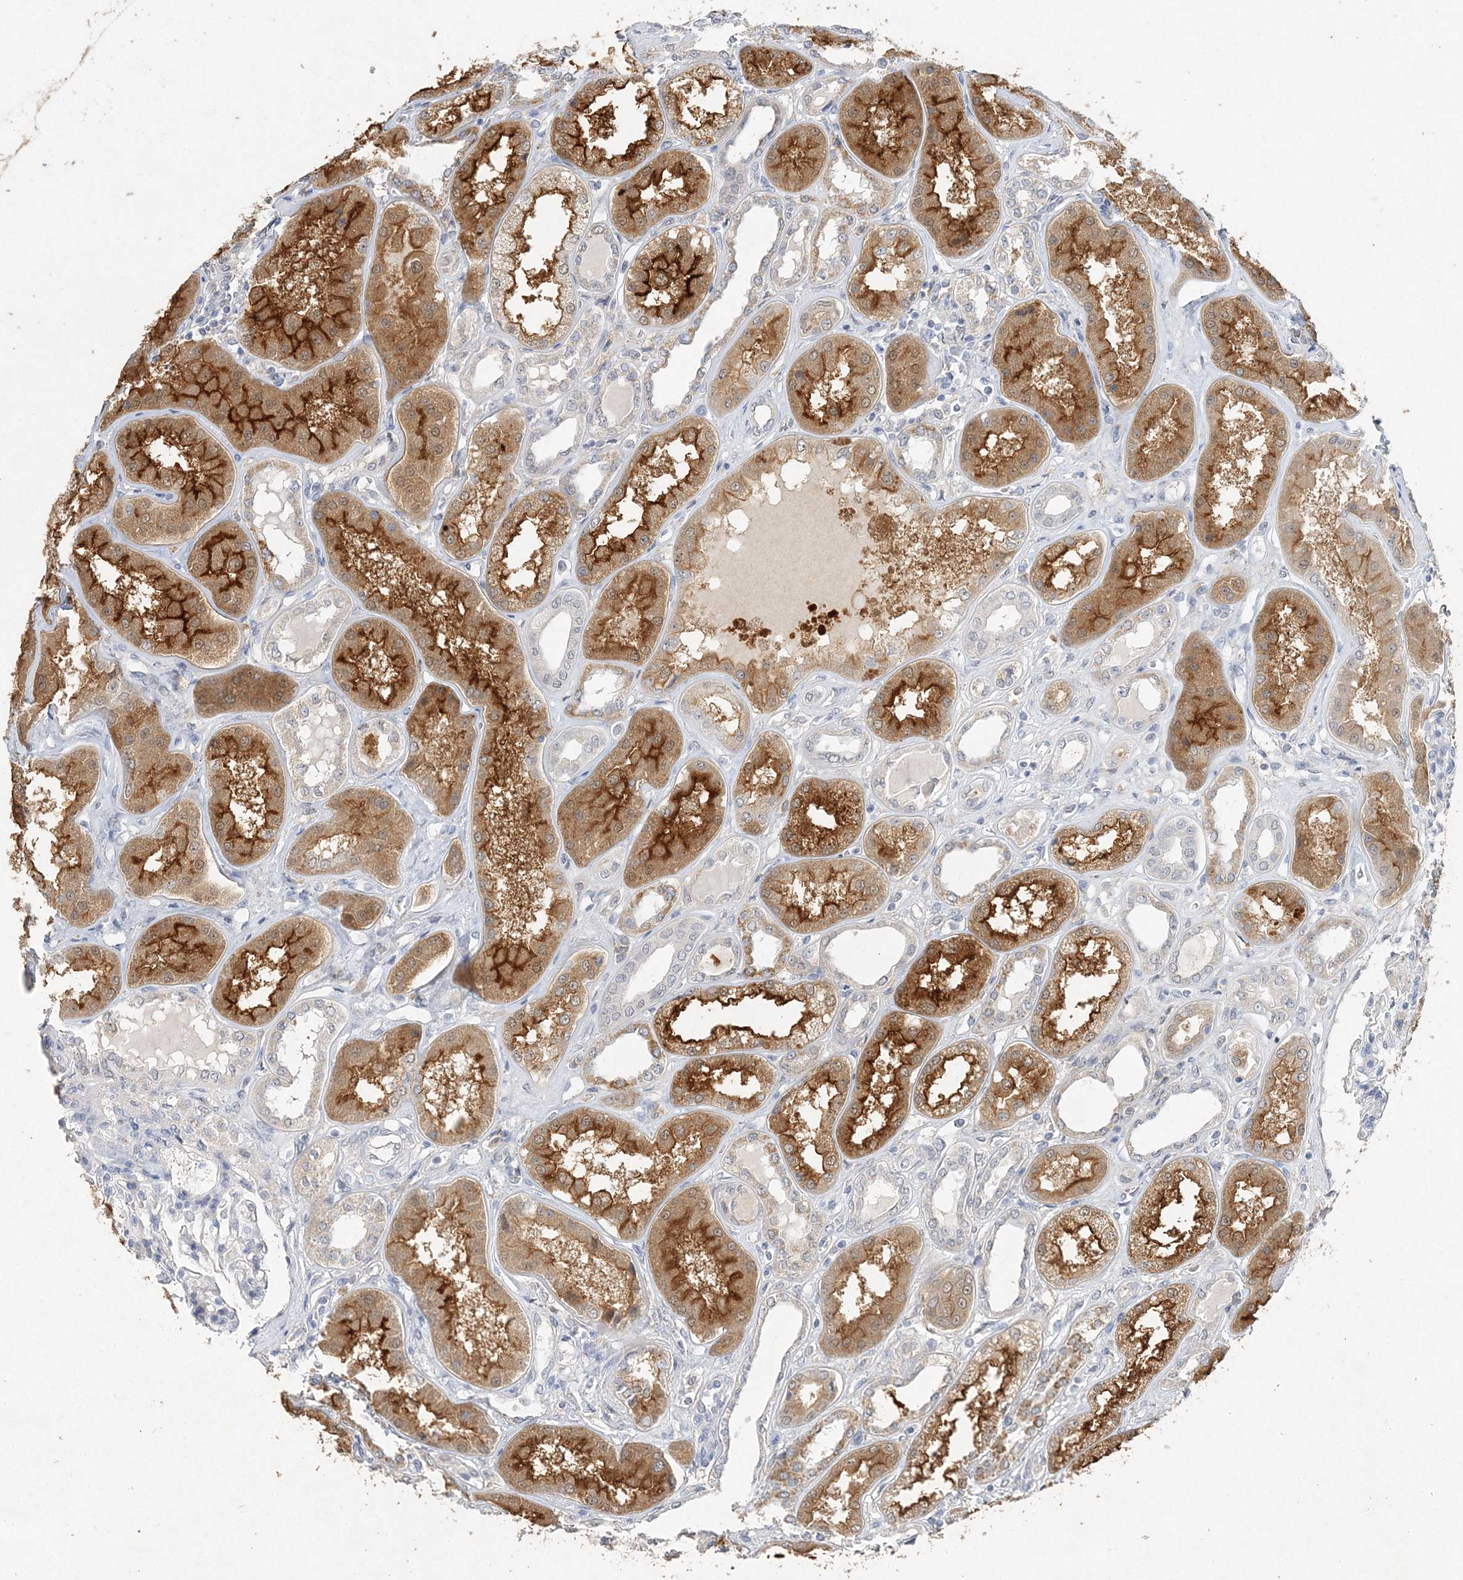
{"staining": {"intensity": "negative", "quantity": "none", "location": "none"}, "tissue": "kidney", "cell_type": "Cells in glomeruli", "image_type": "normal", "snomed": [{"axis": "morphology", "description": "Normal tissue, NOS"}, {"axis": "topography", "description": "Kidney"}], "caption": "This is a photomicrograph of IHC staining of unremarkable kidney, which shows no positivity in cells in glomeruli. The staining is performed using DAB brown chromogen with nuclei counter-stained in using hematoxylin.", "gene": "MAT2B", "patient": {"sex": "female", "age": 56}}